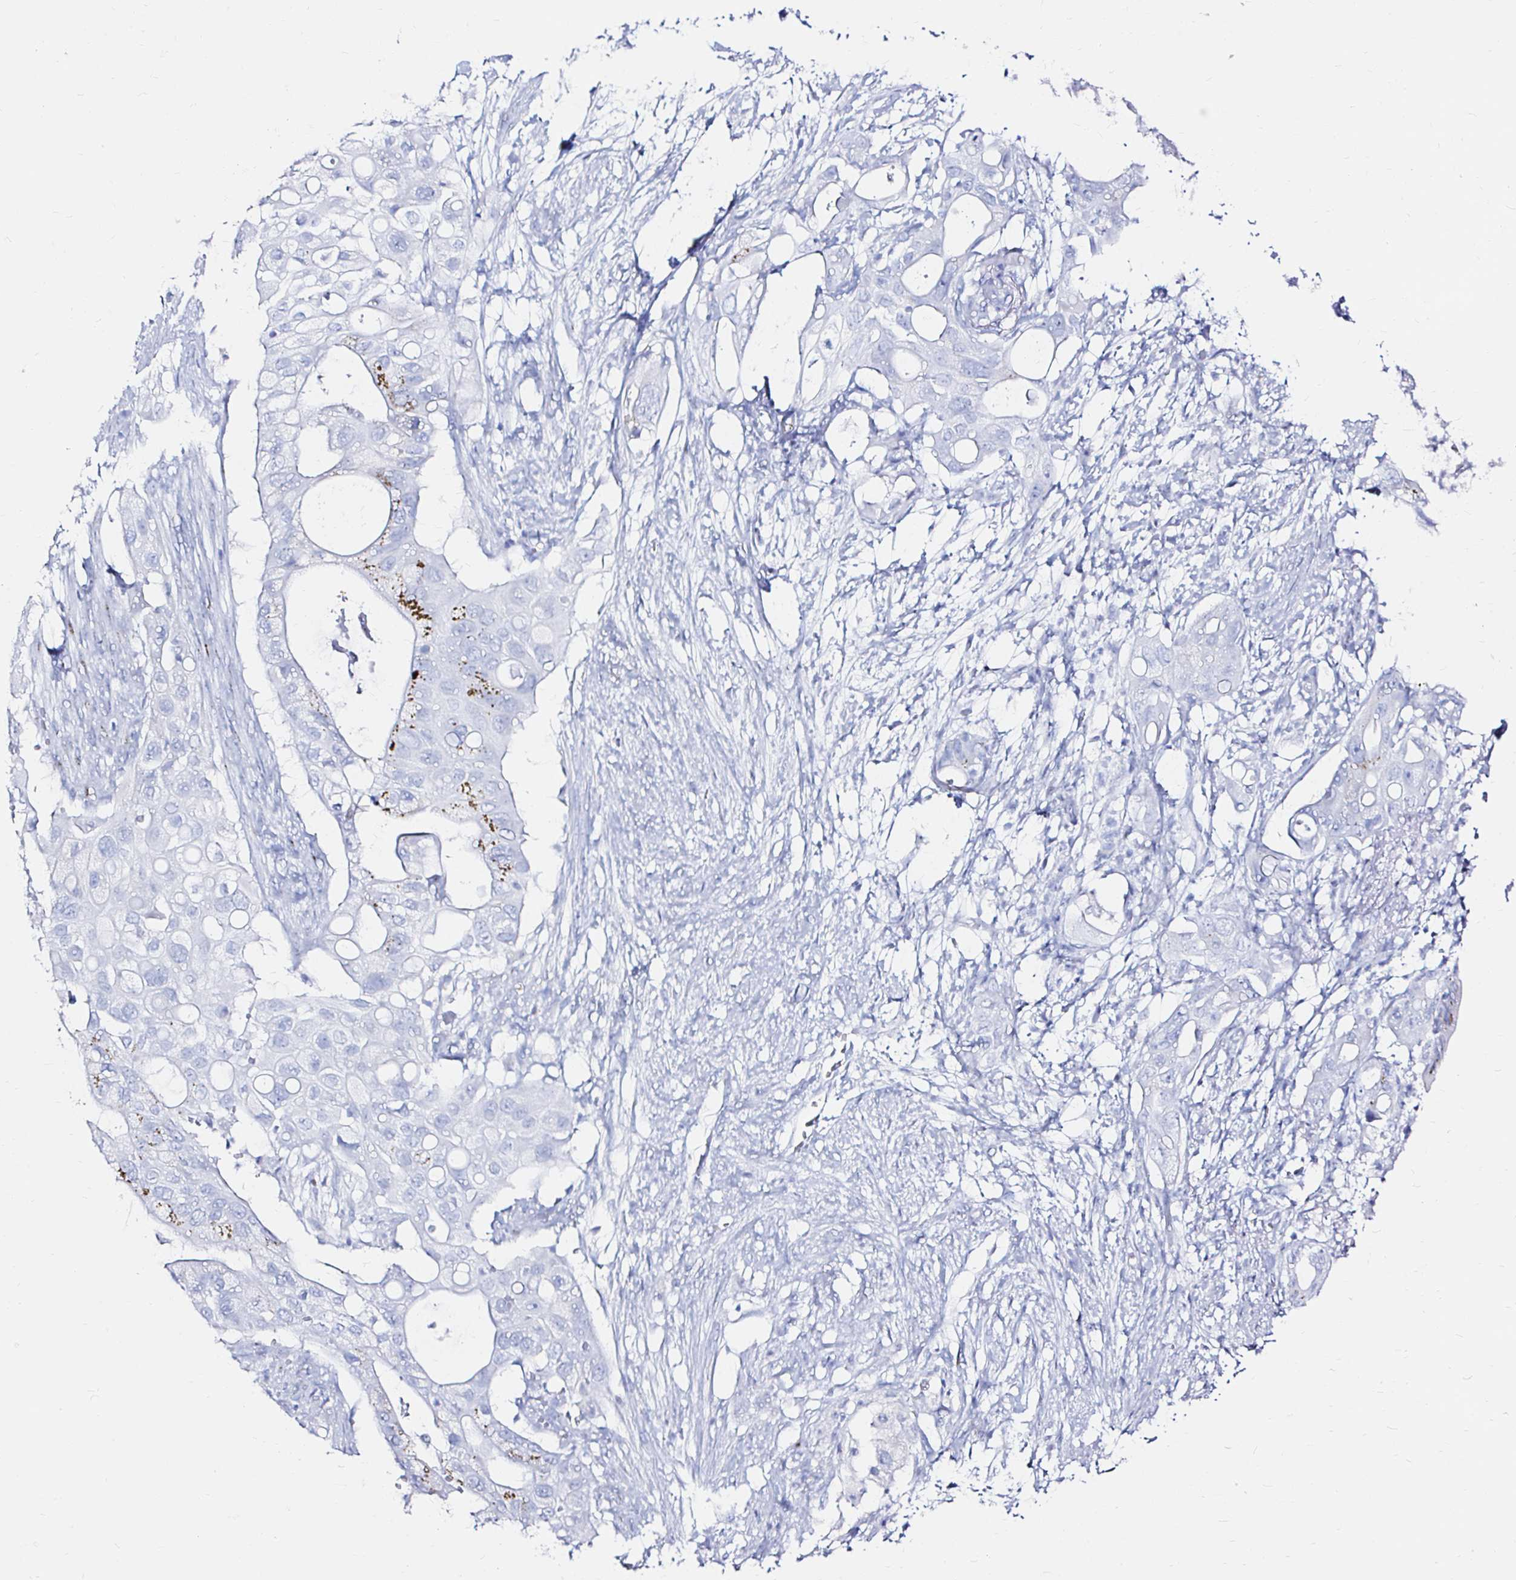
{"staining": {"intensity": "strong", "quantity": "<25%", "location": "cytoplasmic/membranous"}, "tissue": "pancreatic cancer", "cell_type": "Tumor cells", "image_type": "cancer", "snomed": [{"axis": "morphology", "description": "Adenocarcinoma, NOS"}, {"axis": "topography", "description": "Pancreas"}], "caption": "Immunohistochemical staining of human pancreatic adenocarcinoma shows strong cytoplasmic/membranous protein staining in about <25% of tumor cells. Ihc stains the protein of interest in brown and the nuclei are stained blue.", "gene": "ZNF432", "patient": {"sex": "female", "age": 72}}